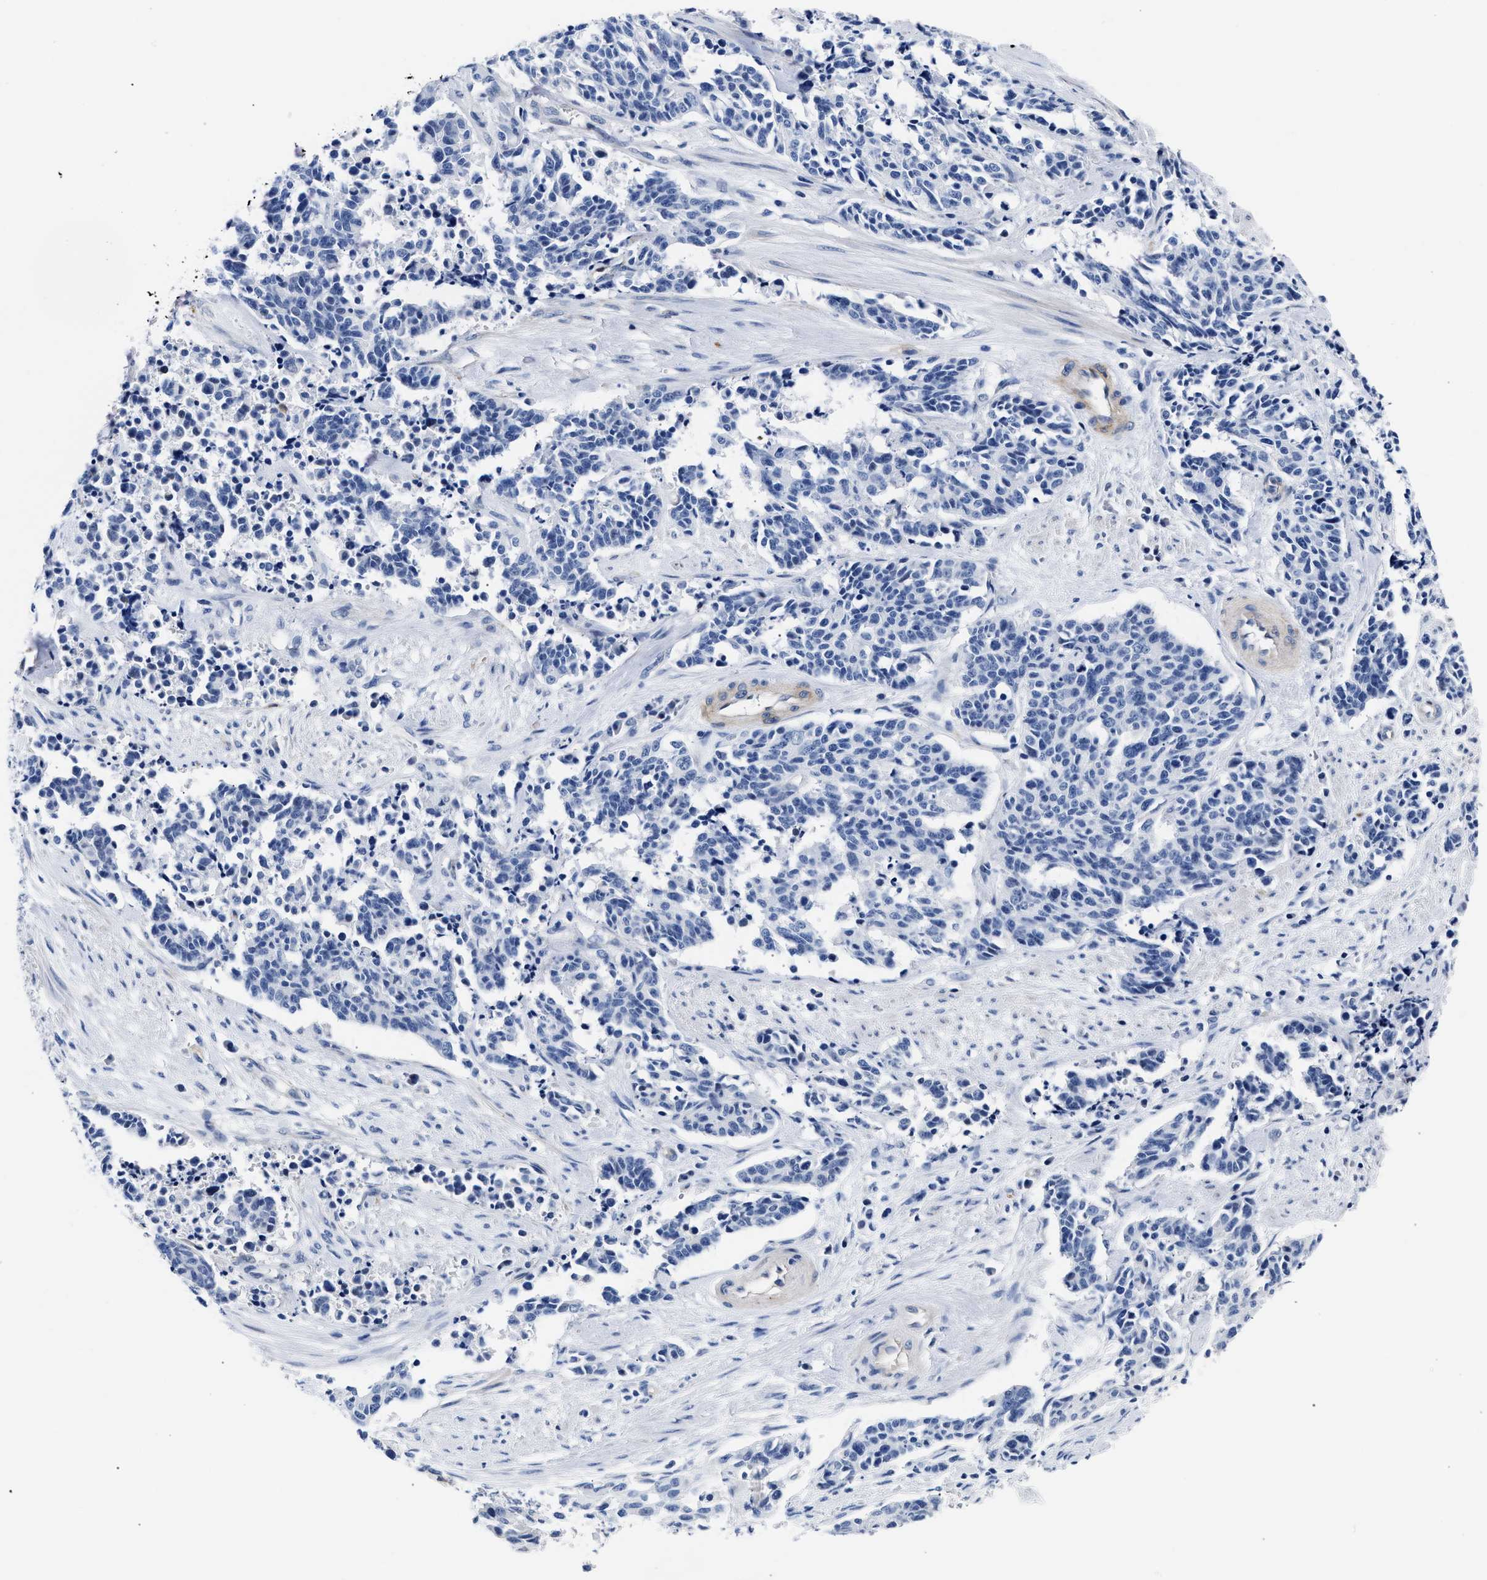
{"staining": {"intensity": "negative", "quantity": "none", "location": "none"}, "tissue": "cervical cancer", "cell_type": "Tumor cells", "image_type": "cancer", "snomed": [{"axis": "morphology", "description": "Squamous cell carcinoma, NOS"}, {"axis": "topography", "description": "Cervix"}], "caption": "There is no significant positivity in tumor cells of squamous cell carcinoma (cervical).", "gene": "TRIM29", "patient": {"sex": "female", "age": 35}}